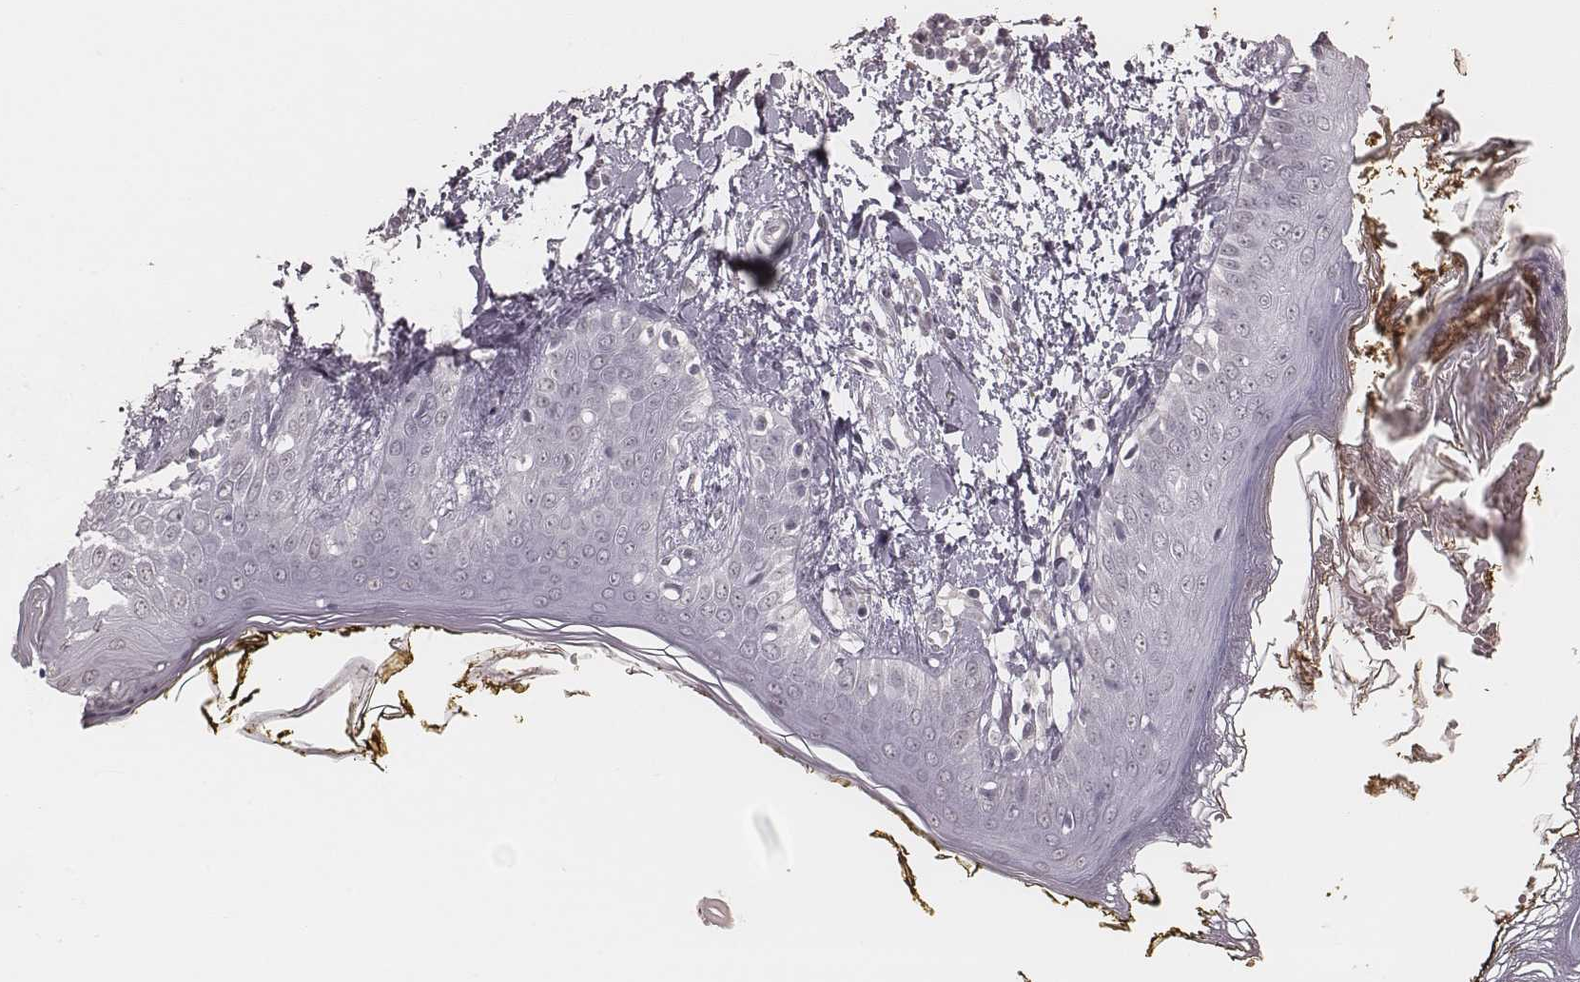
{"staining": {"intensity": "negative", "quantity": "none", "location": "none"}, "tissue": "skin", "cell_type": "Fibroblasts", "image_type": "normal", "snomed": [{"axis": "morphology", "description": "Normal tissue, NOS"}, {"axis": "topography", "description": "Skin"}], "caption": "A high-resolution histopathology image shows immunohistochemistry (IHC) staining of normal skin, which shows no significant expression in fibroblasts.", "gene": "KITLG", "patient": {"sex": "female", "age": 34}}